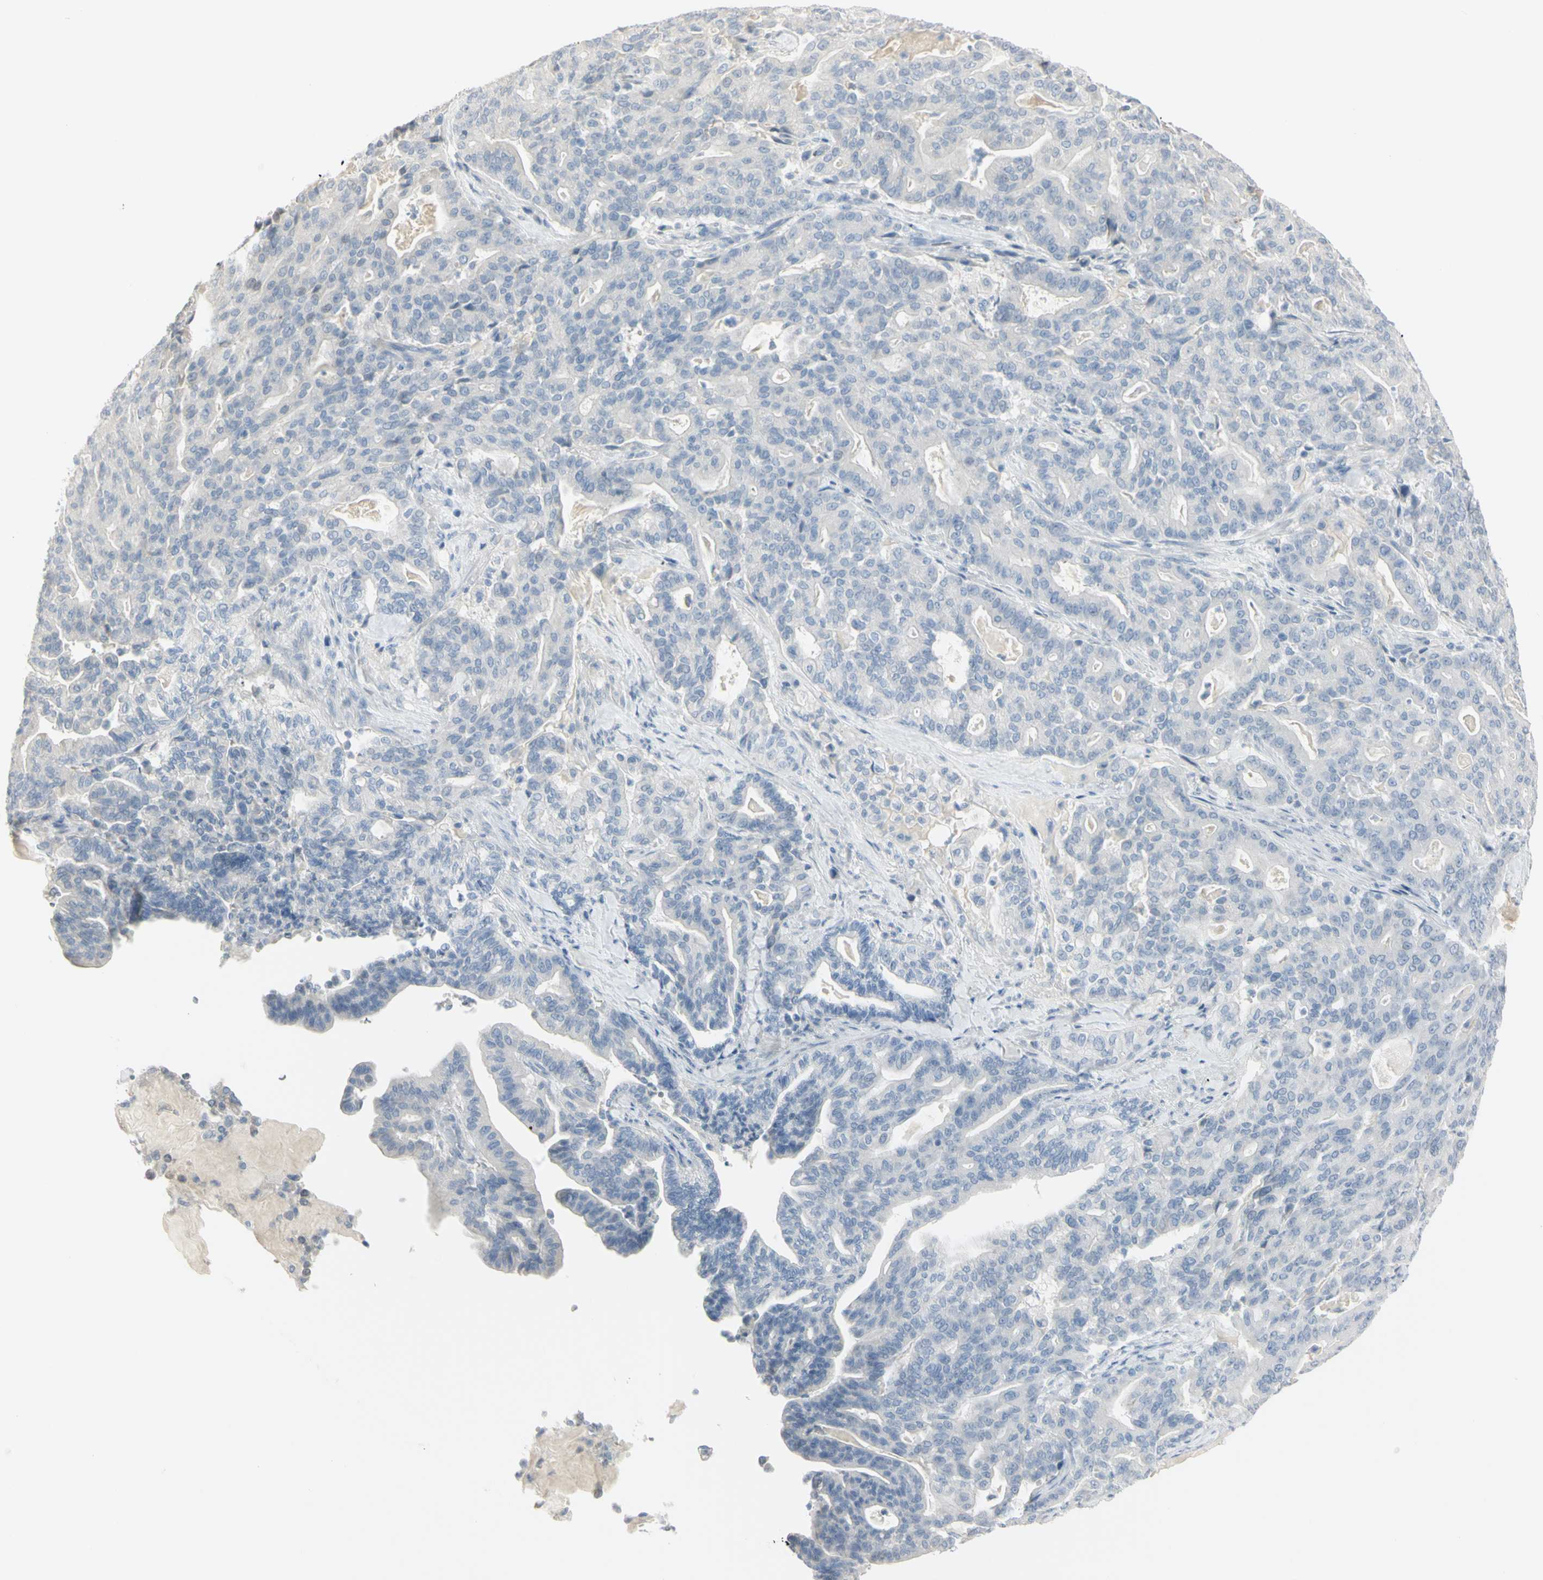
{"staining": {"intensity": "negative", "quantity": "none", "location": "none"}, "tissue": "pancreatic cancer", "cell_type": "Tumor cells", "image_type": "cancer", "snomed": [{"axis": "morphology", "description": "Adenocarcinoma, NOS"}, {"axis": "topography", "description": "Pancreas"}], "caption": "Pancreatic cancer (adenocarcinoma) stained for a protein using immunohistochemistry exhibits no positivity tumor cells.", "gene": "PIP", "patient": {"sex": "male", "age": 63}}